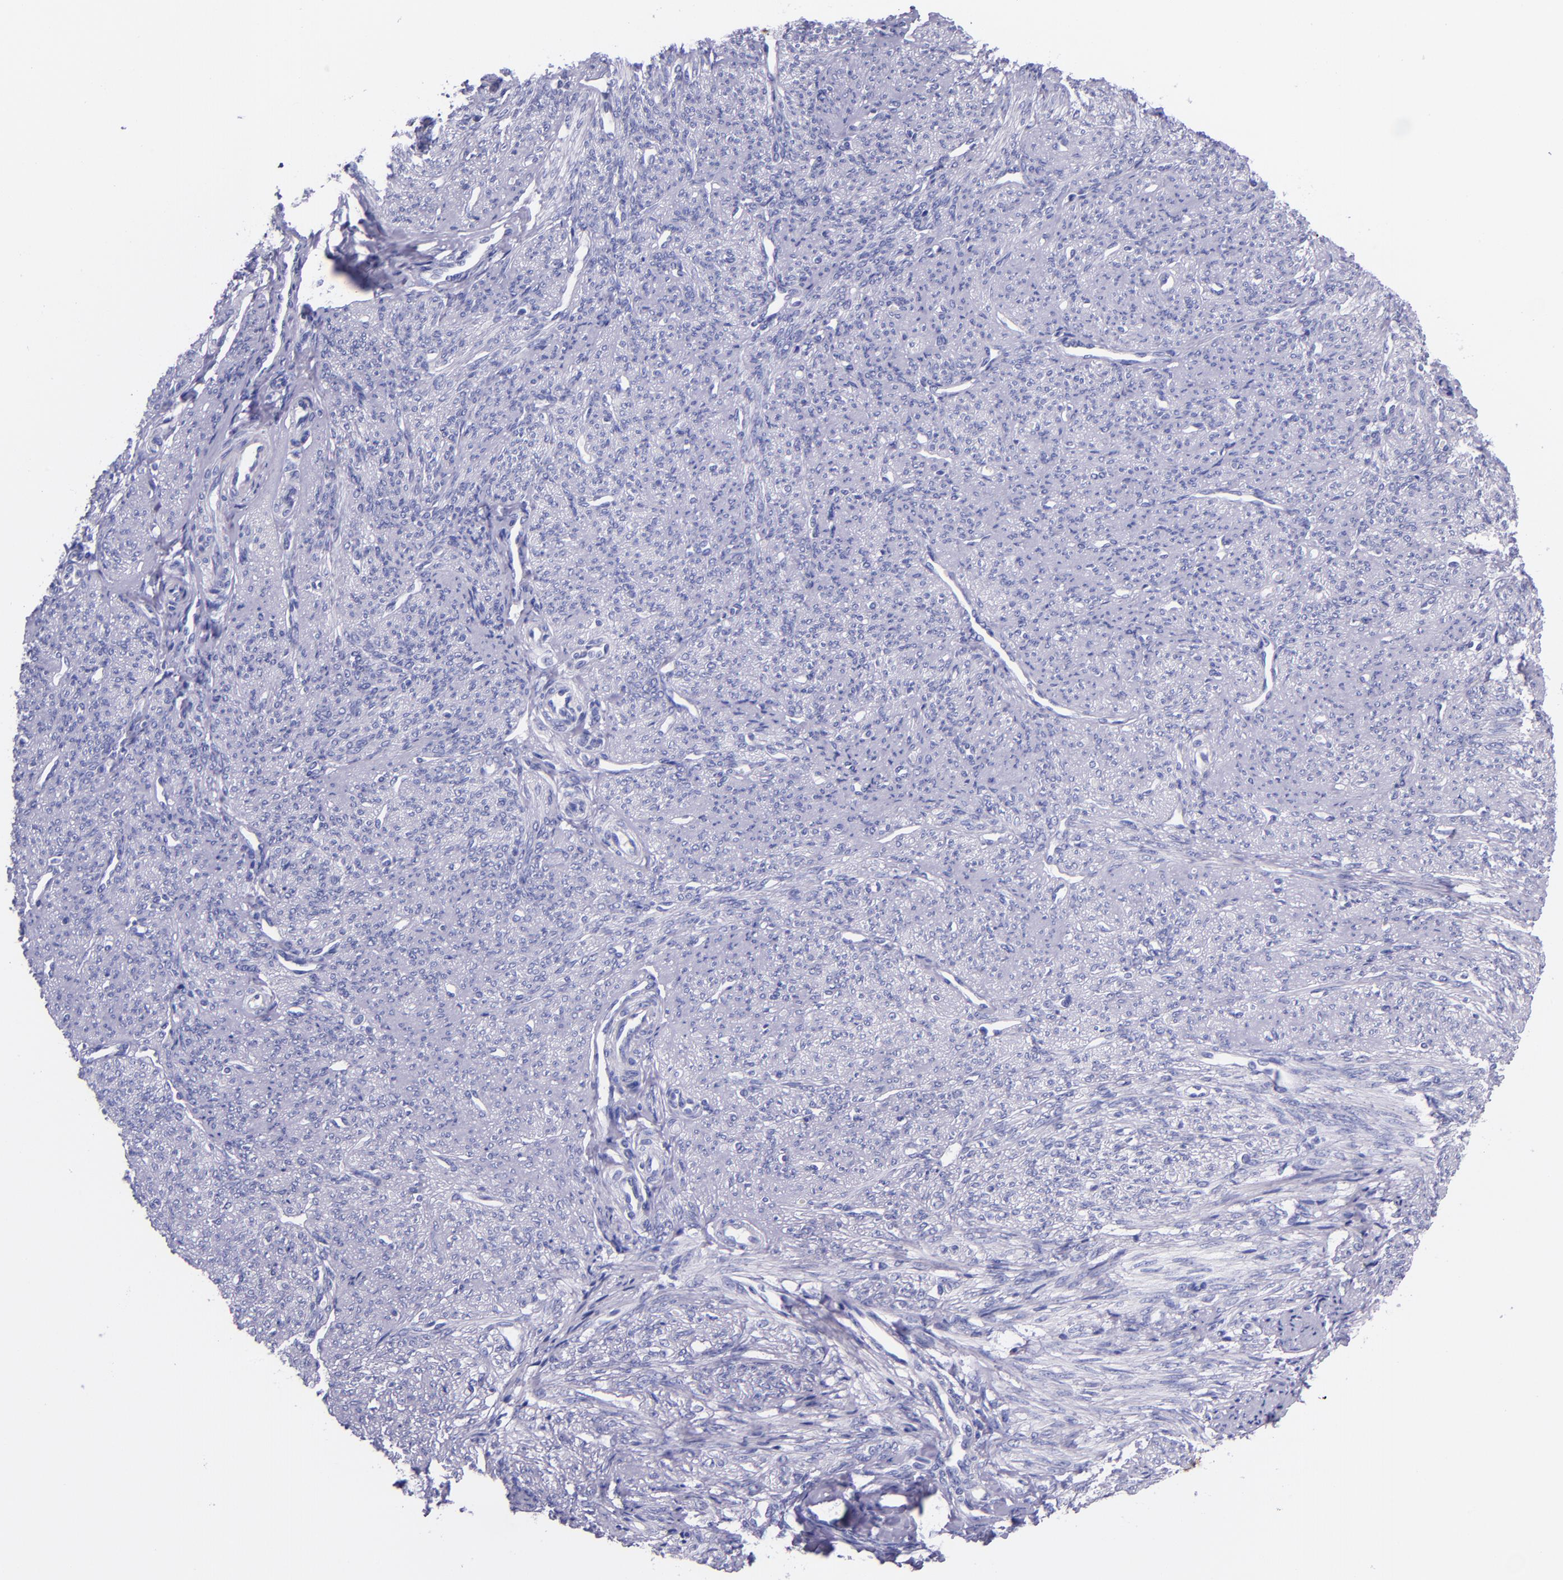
{"staining": {"intensity": "negative", "quantity": "none", "location": "none"}, "tissue": "smooth muscle", "cell_type": "Smooth muscle cells", "image_type": "normal", "snomed": [{"axis": "morphology", "description": "Normal tissue, NOS"}, {"axis": "topography", "description": "Cervix"}, {"axis": "topography", "description": "Endometrium"}], "caption": "High magnification brightfield microscopy of unremarkable smooth muscle stained with DAB (3,3'-diaminobenzidine) (brown) and counterstained with hematoxylin (blue): smooth muscle cells show no significant staining. (Brightfield microscopy of DAB immunohistochemistry (IHC) at high magnification).", "gene": "SLPI", "patient": {"sex": "female", "age": 65}}